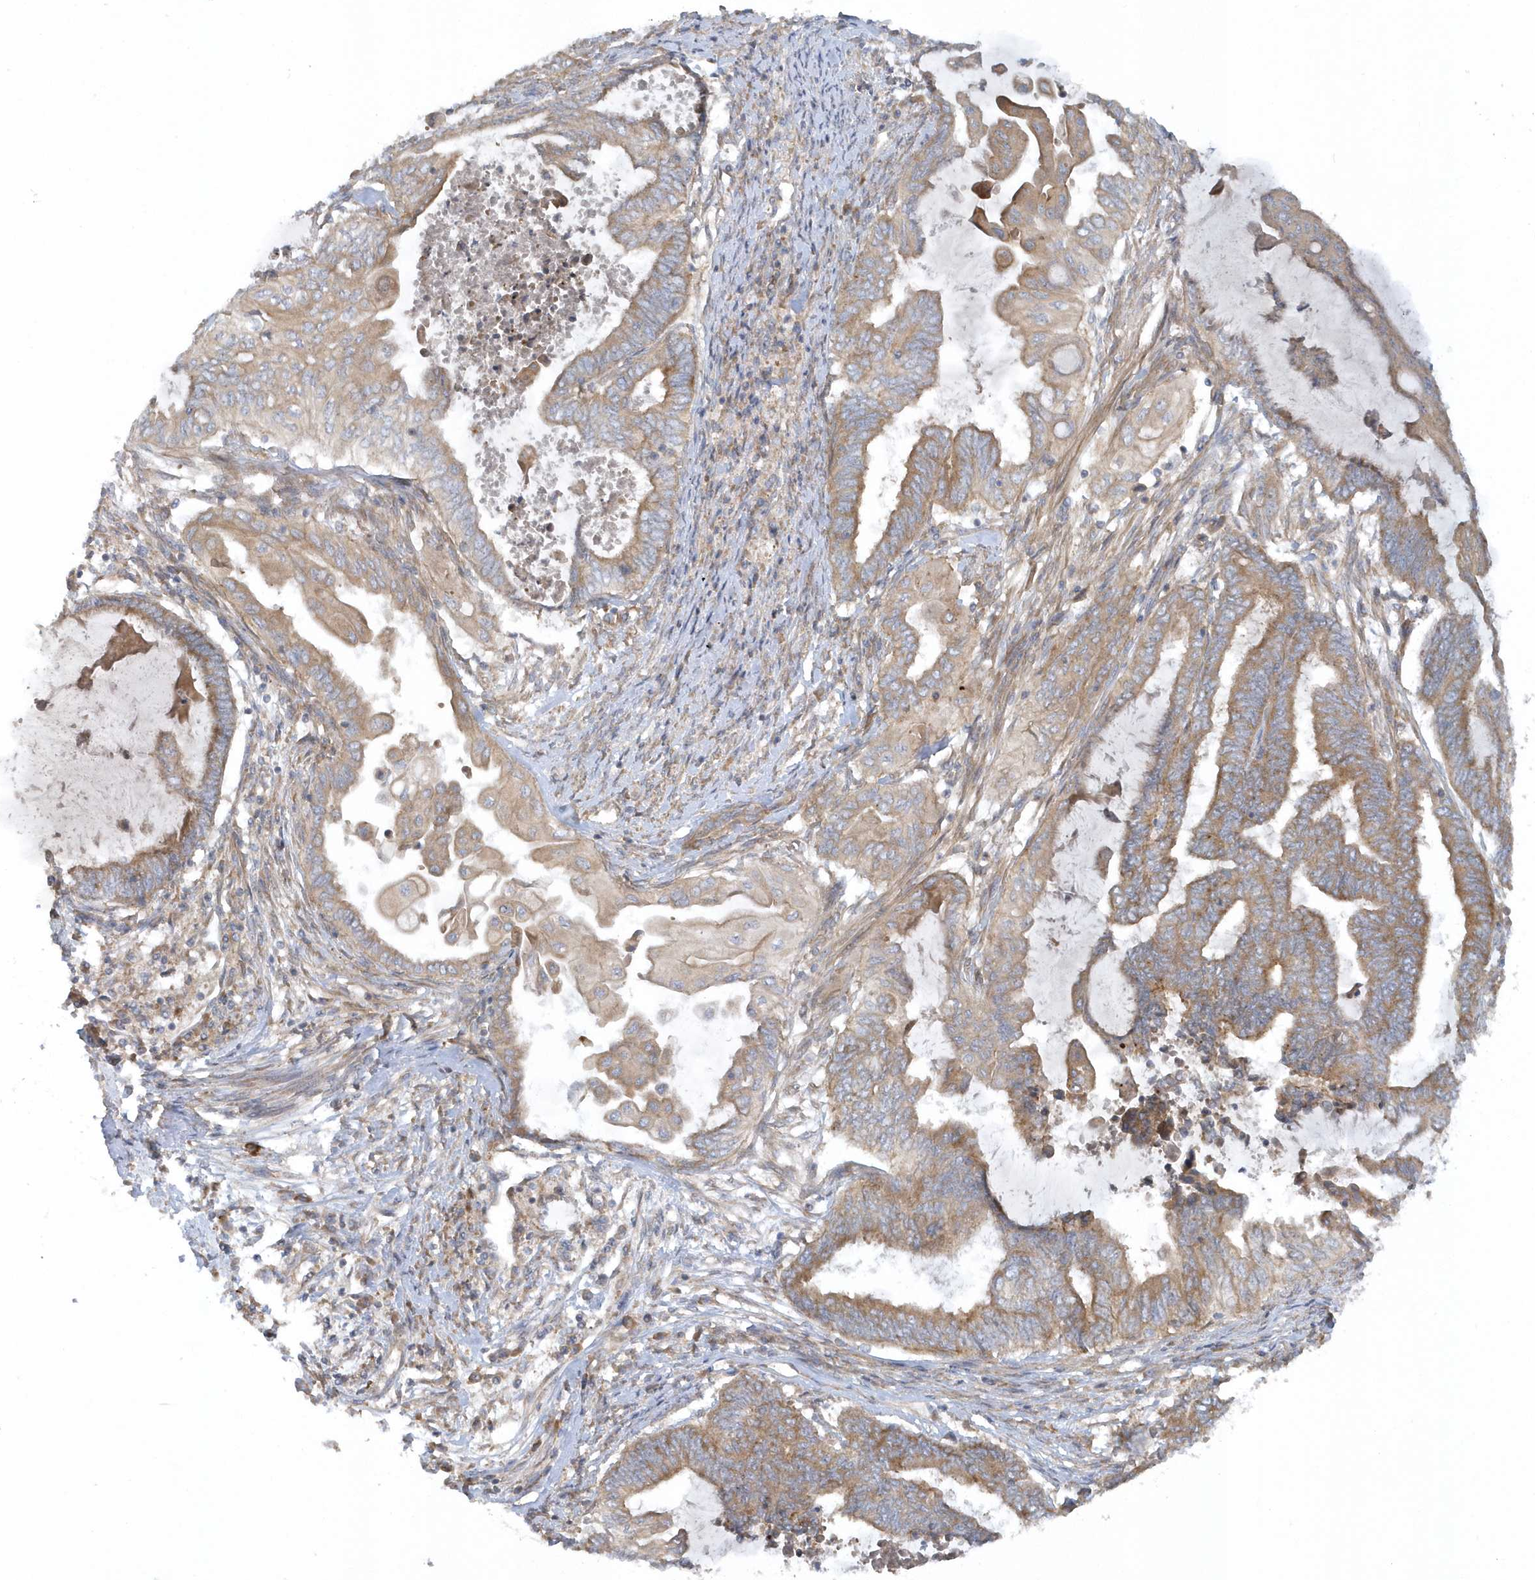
{"staining": {"intensity": "moderate", "quantity": ">75%", "location": "cytoplasmic/membranous"}, "tissue": "endometrial cancer", "cell_type": "Tumor cells", "image_type": "cancer", "snomed": [{"axis": "morphology", "description": "Adenocarcinoma, NOS"}, {"axis": "topography", "description": "Uterus"}, {"axis": "topography", "description": "Endometrium"}], "caption": "Immunohistochemistry image of adenocarcinoma (endometrial) stained for a protein (brown), which shows medium levels of moderate cytoplasmic/membranous staining in about >75% of tumor cells.", "gene": "CNOT10", "patient": {"sex": "female", "age": 70}}